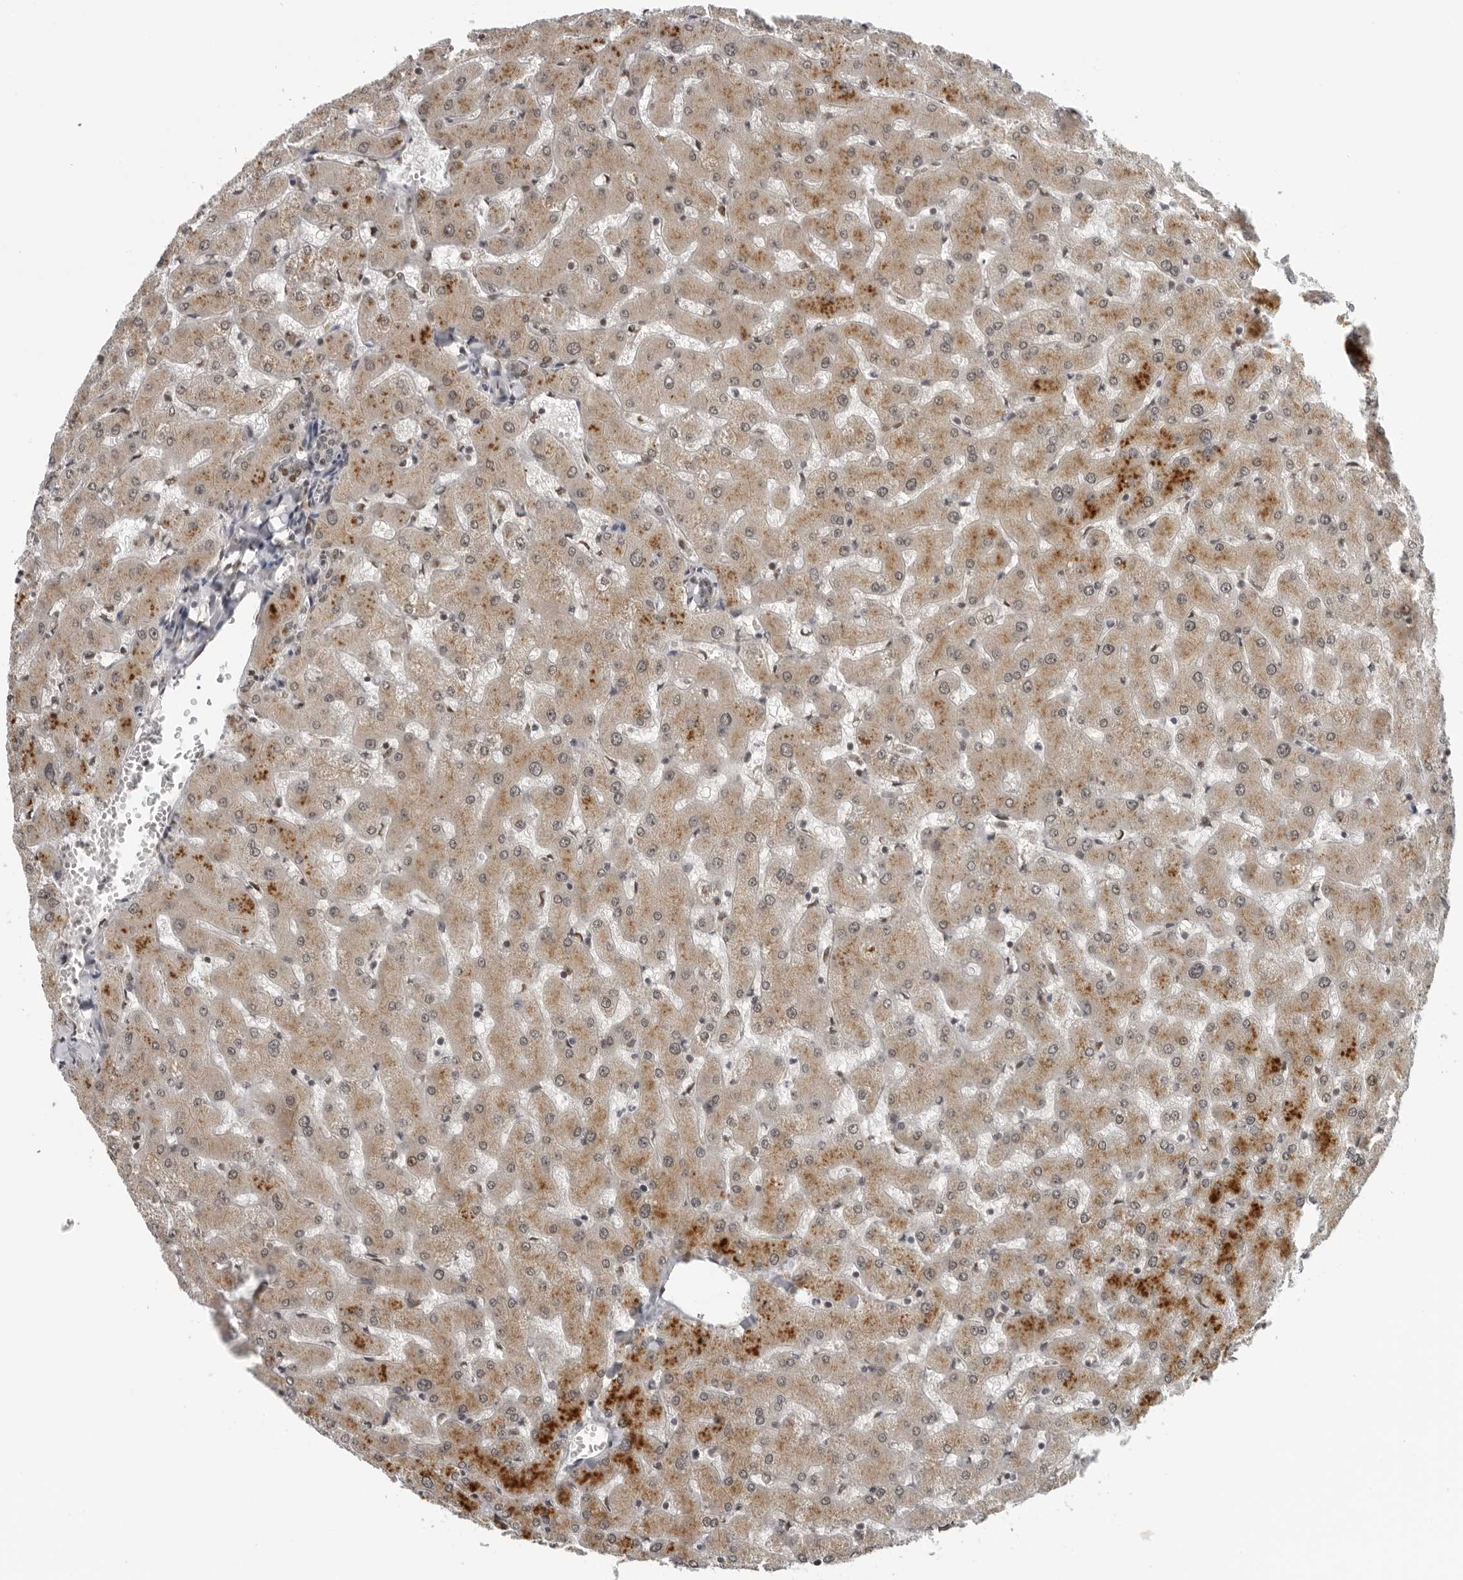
{"staining": {"intensity": "weak", "quantity": "<25%", "location": "cytoplasmic/membranous"}, "tissue": "liver", "cell_type": "Cholangiocytes", "image_type": "normal", "snomed": [{"axis": "morphology", "description": "Normal tissue, NOS"}, {"axis": "topography", "description": "Liver"}], "caption": "Micrograph shows no significant protein expression in cholangiocytes of unremarkable liver. (DAB (3,3'-diaminobenzidine) IHC visualized using brightfield microscopy, high magnification).", "gene": "MAF", "patient": {"sex": "female", "age": 63}}